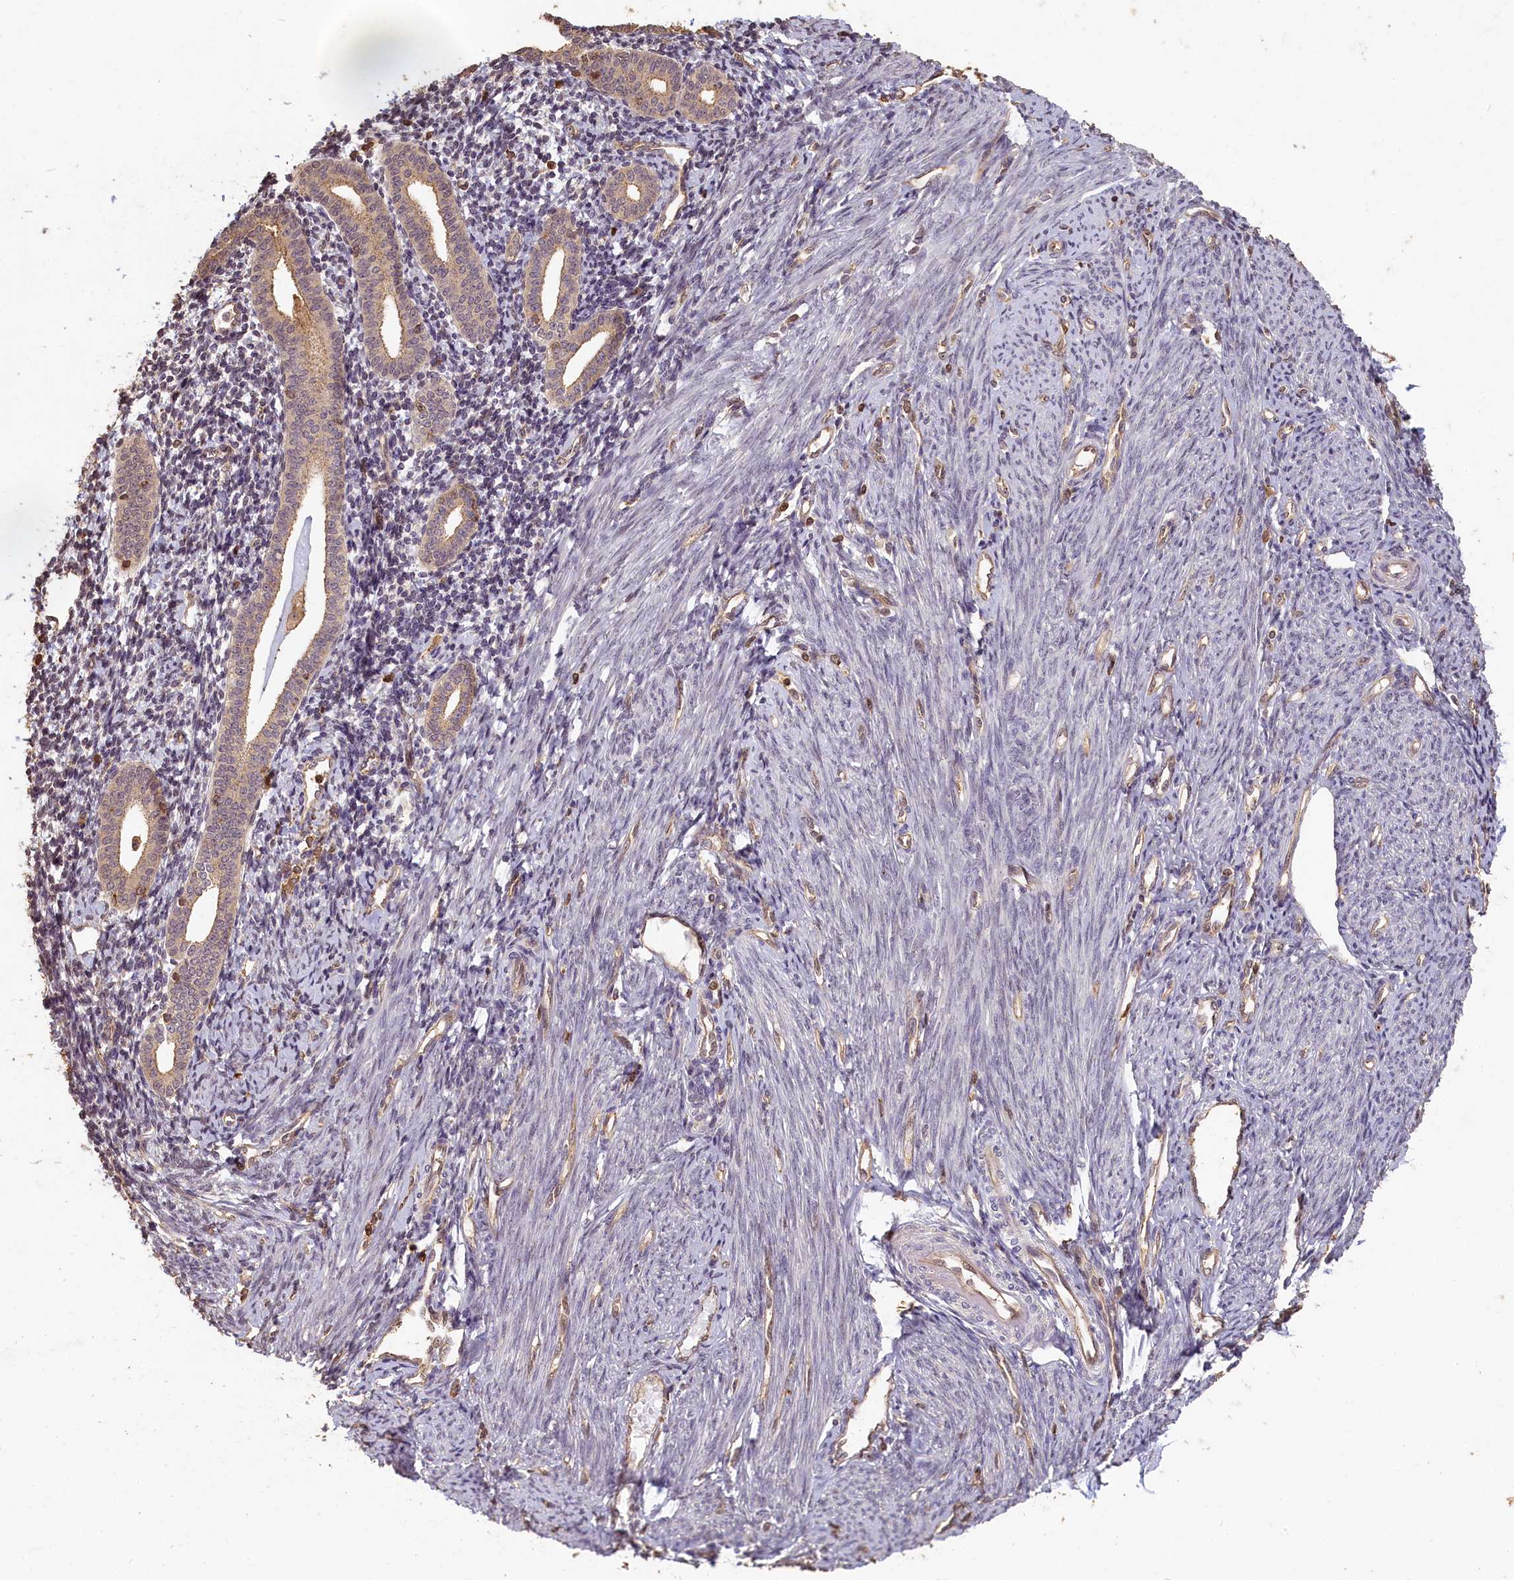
{"staining": {"intensity": "weak", "quantity": "<25%", "location": "cytoplasmic/membranous"}, "tissue": "endometrium", "cell_type": "Cells in endometrial stroma", "image_type": "normal", "snomed": [{"axis": "morphology", "description": "Normal tissue, NOS"}, {"axis": "topography", "description": "Endometrium"}], "caption": "Immunohistochemistry (IHC) photomicrograph of benign endometrium: human endometrium stained with DAB (3,3'-diaminobenzidine) displays no significant protein positivity in cells in endometrial stroma. (Brightfield microscopy of DAB (3,3'-diaminobenzidine) immunohistochemistry at high magnification).", "gene": "MADD", "patient": {"sex": "female", "age": 56}}